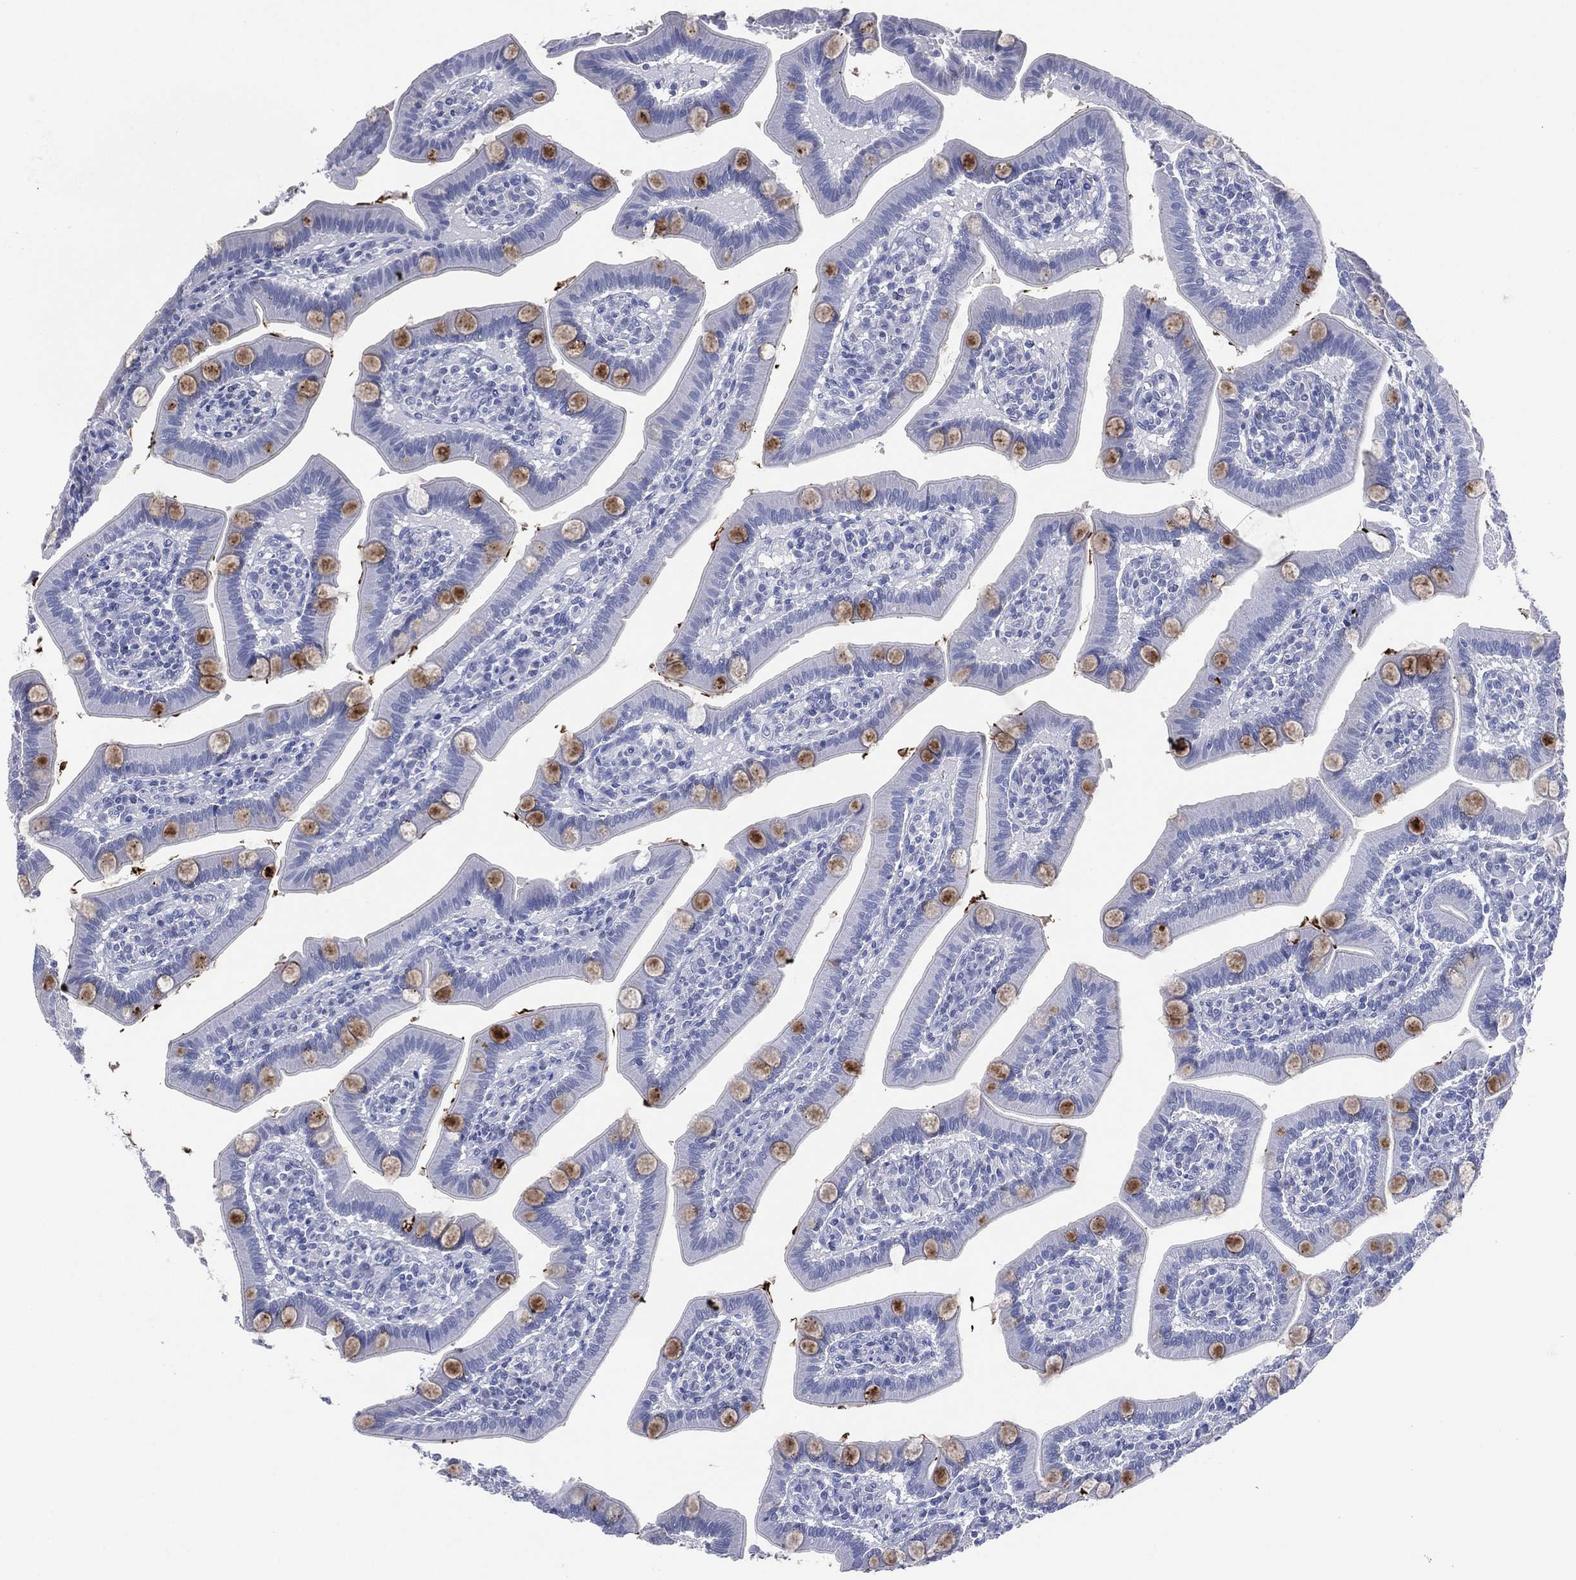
{"staining": {"intensity": "moderate", "quantity": "<25%", "location": "cytoplasmic/membranous"}, "tissue": "small intestine", "cell_type": "Glandular cells", "image_type": "normal", "snomed": [{"axis": "morphology", "description": "Normal tissue, NOS"}, {"axis": "topography", "description": "Small intestine"}], "caption": "The photomicrograph displays staining of unremarkable small intestine, revealing moderate cytoplasmic/membranous protein positivity (brown color) within glandular cells. The staining was performed using DAB, with brown indicating positive protein expression. Nuclei are stained blue with hematoxylin.", "gene": "TMEM247", "patient": {"sex": "male", "age": 66}}